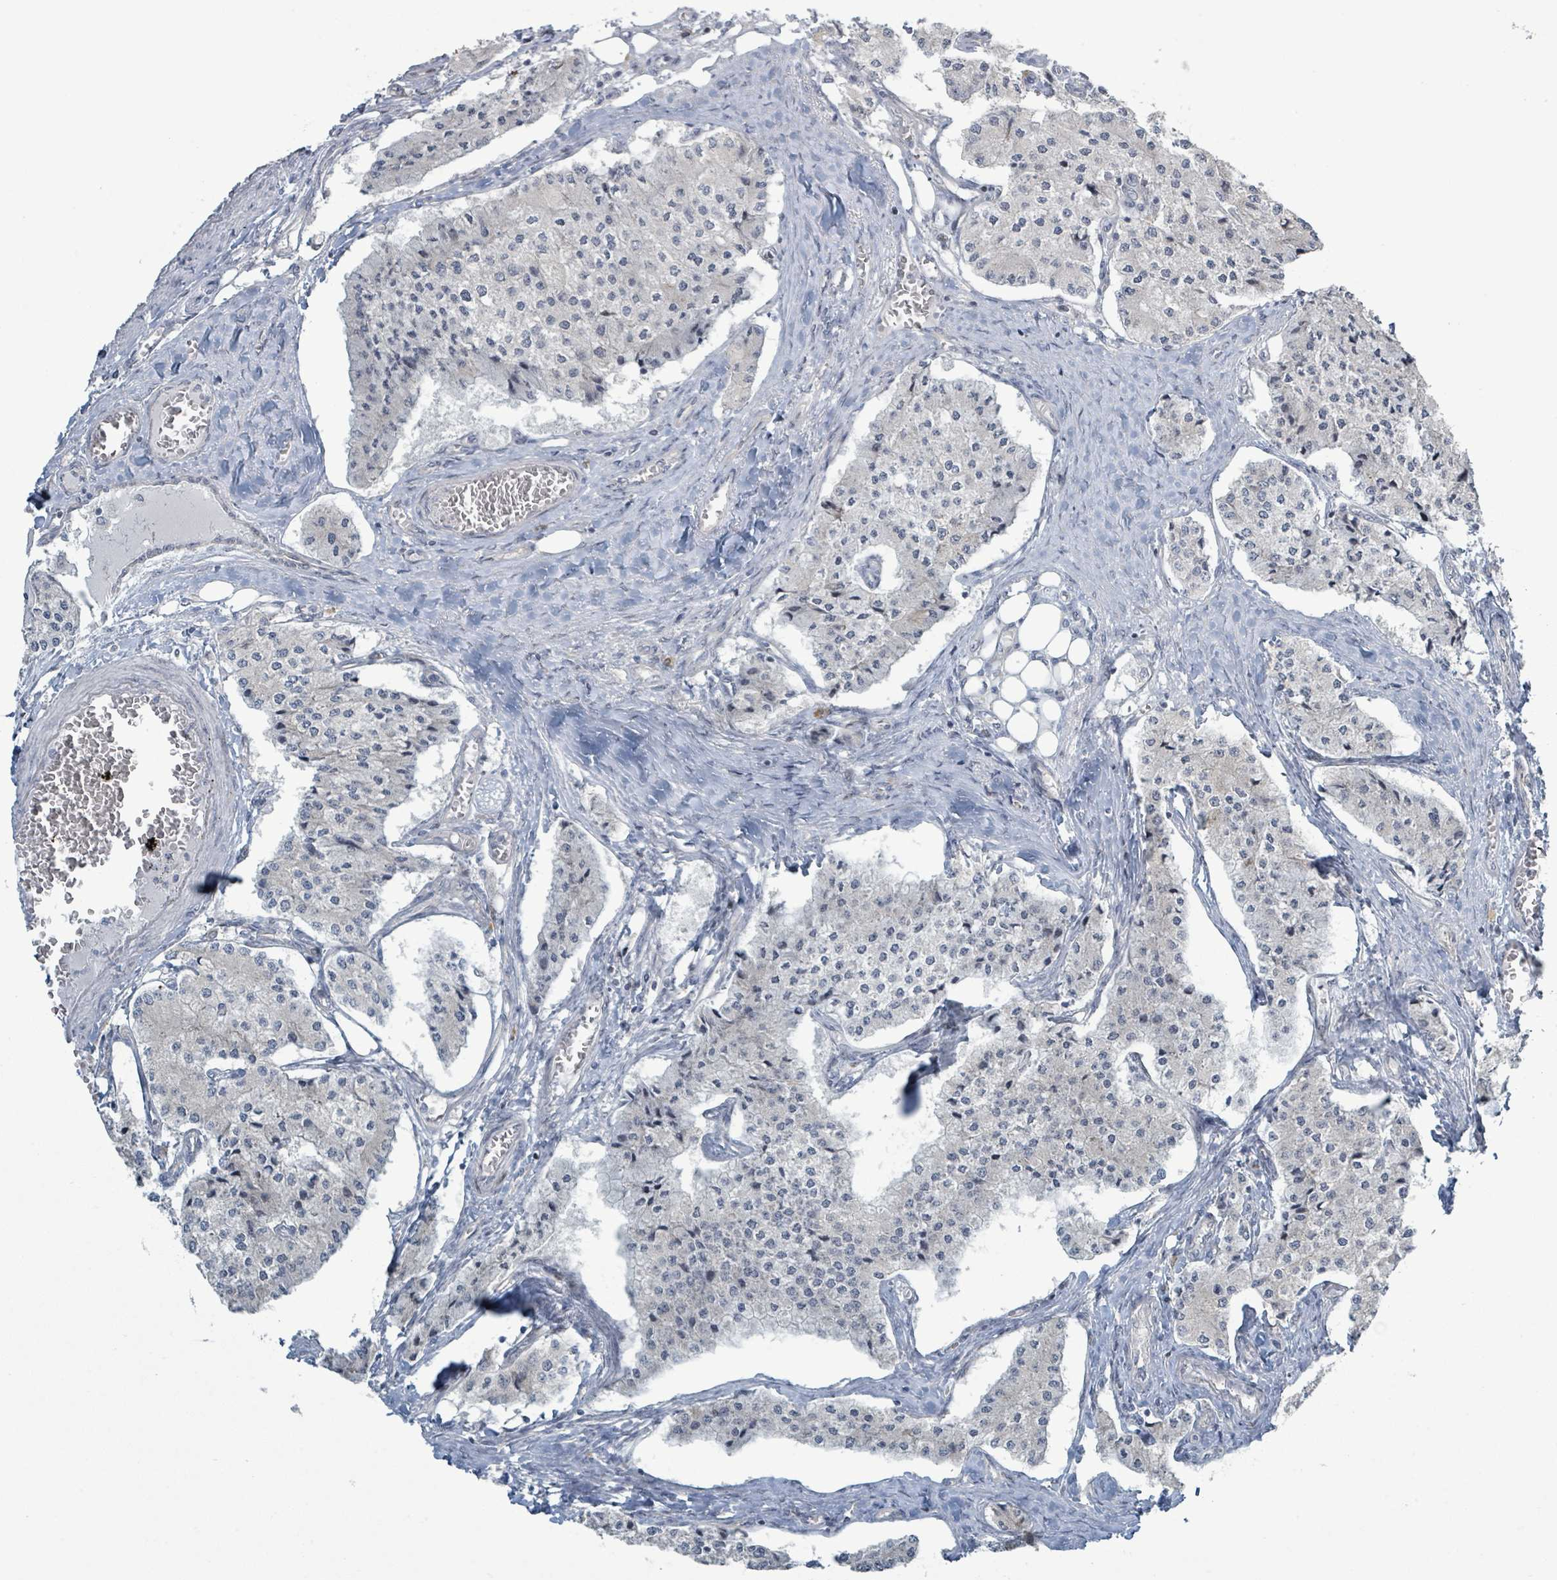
{"staining": {"intensity": "negative", "quantity": "none", "location": "none"}, "tissue": "carcinoid", "cell_type": "Tumor cells", "image_type": "cancer", "snomed": [{"axis": "morphology", "description": "Carcinoid, malignant, NOS"}, {"axis": "topography", "description": "Colon"}], "caption": "Protein analysis of carcinoid exhibits no significant positivity in tumor cells. (Stains: DAB immunohistochemistry with hematoxylin counter stain, Microscopy: brightfield microscopy at high magnification).", "gene": "RPL32", "patient": {"sex": "female", "age": 52}}